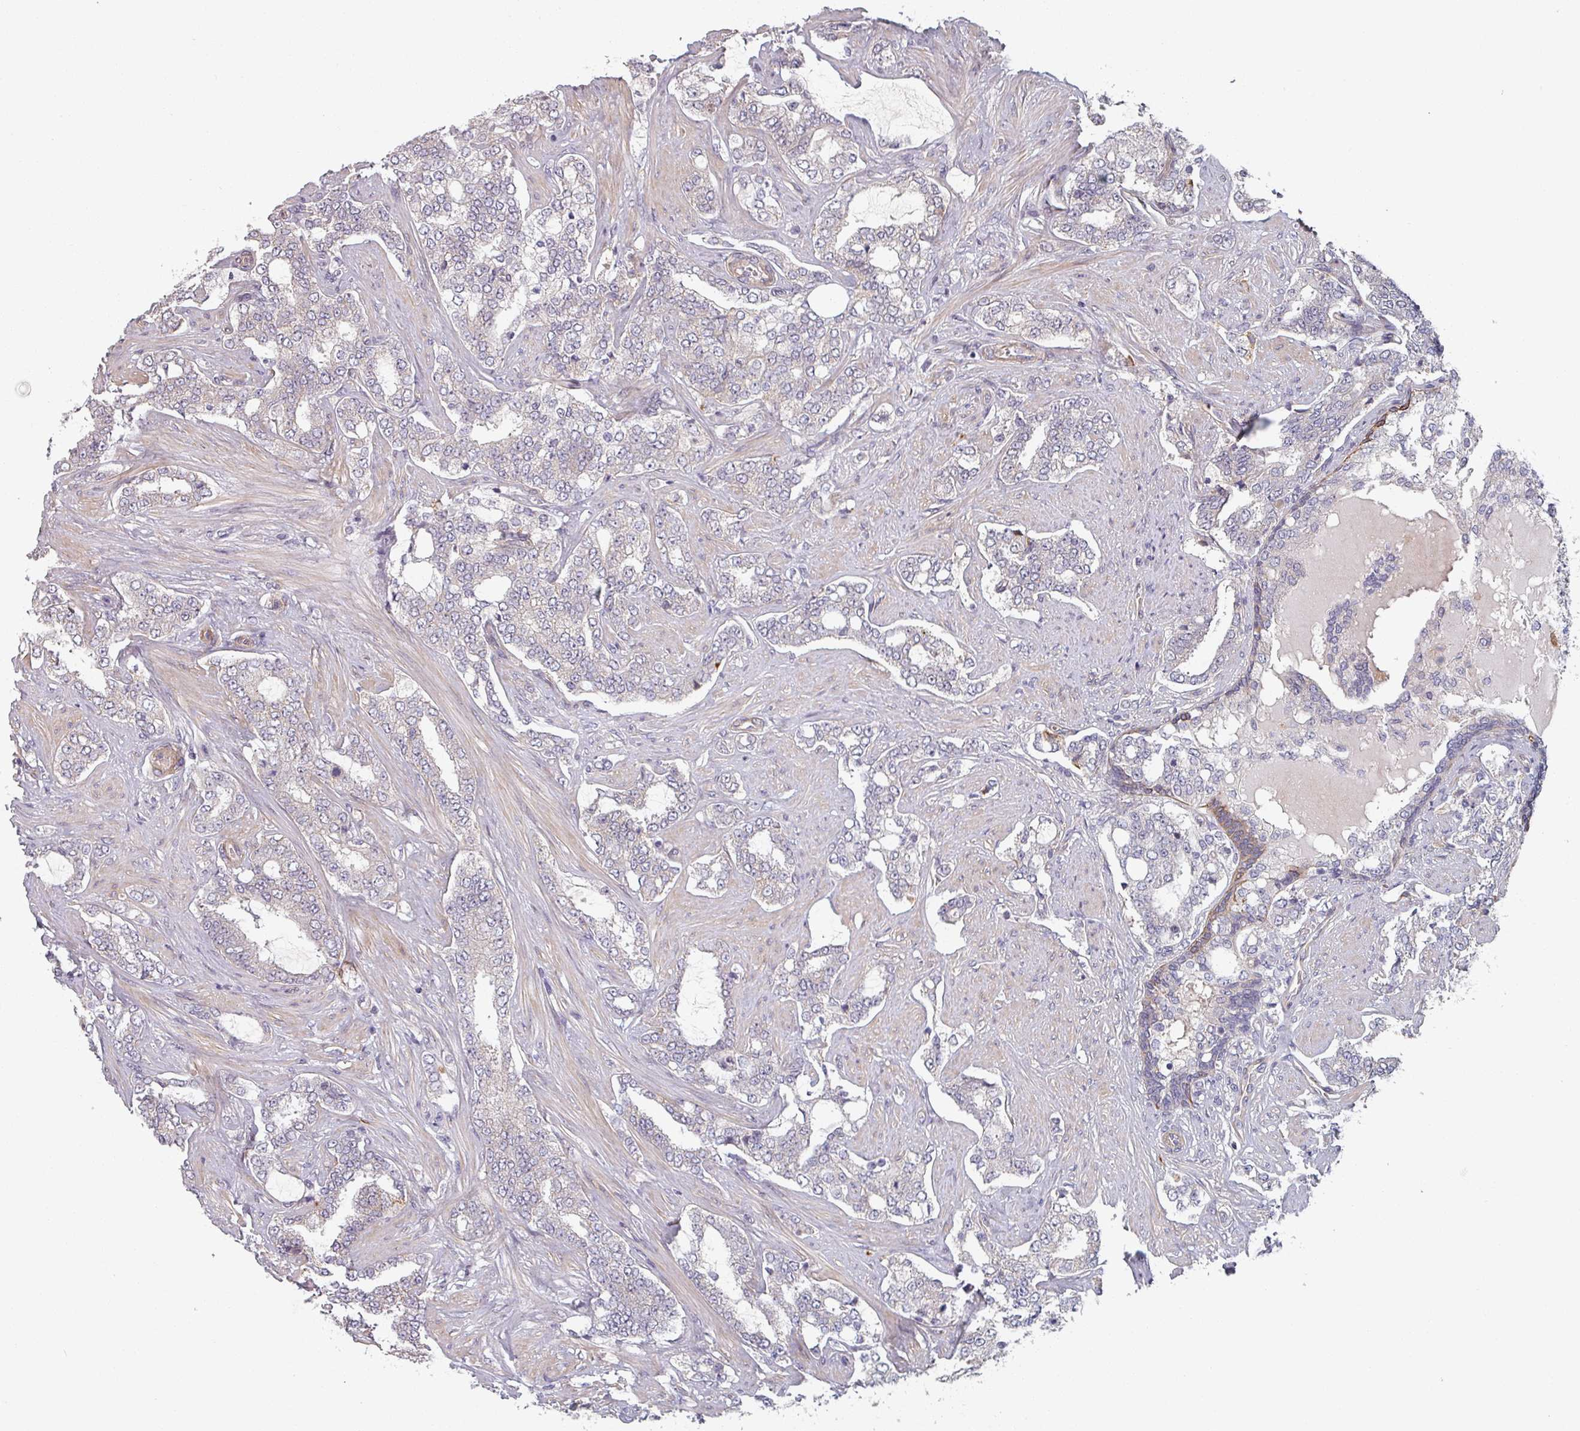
{"staining": {"intensity": "negative", "quantity": "none", "location": "none"}, "tissue": "prostate cancer", "cell_type": "Tumor cells", "image_type": "cancer", "snomed": [{"axis": "morphology", "description": "Adenocarcinoma, High grade"}, {"axis": "topography", "description": "Prostate"}], "caption": "Prostate cancer (high-grade adenocarcinoma) was stained to show a protein in brown. There is no significant staining in tumor cells. Nuclei are stained in blue.", "gene": "C4BPB", "patient": {"sex": "male", "age": 64}}